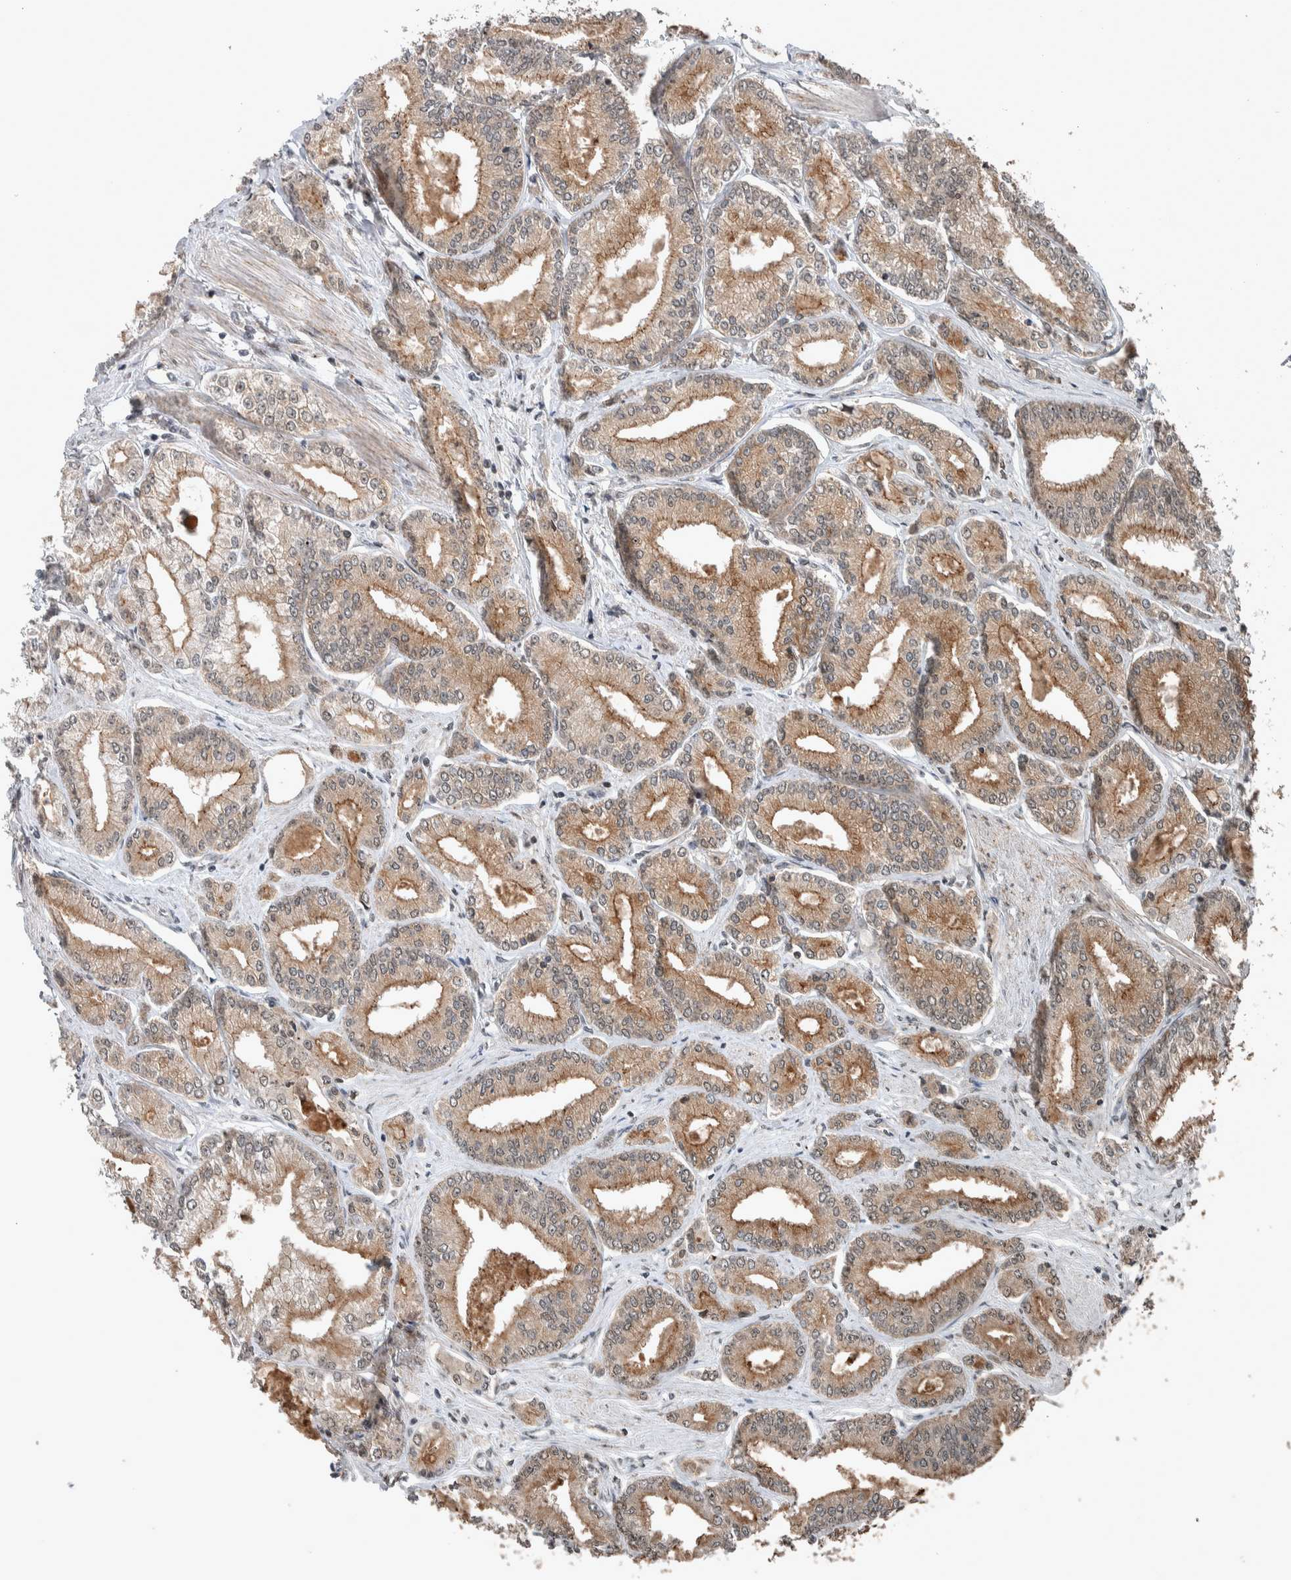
{"staining": {"intensity": "moderate", "quantity": ">75%", "location": "cytoplasmic/membranous"}, "tissue": "prostate cancer", "cell_type": "Tumor cells", "image_type": "cancer", "snomed": [{"axis": "morphology", "description": "Adenocarcinoma, Low grade"}, {"axis": "topography", "description": "Prostate"}], "caption": "High-power microscopy captured an immunohistochemistry (IHC) histopathology image of low-grade adenocarcinoma (prostate), revealing moderate cytoplasmic/membranous positivity in approximately >75% of tumor cells.", "gene": "MYO1E", "patient": {"sex": "male", "age": 52}}